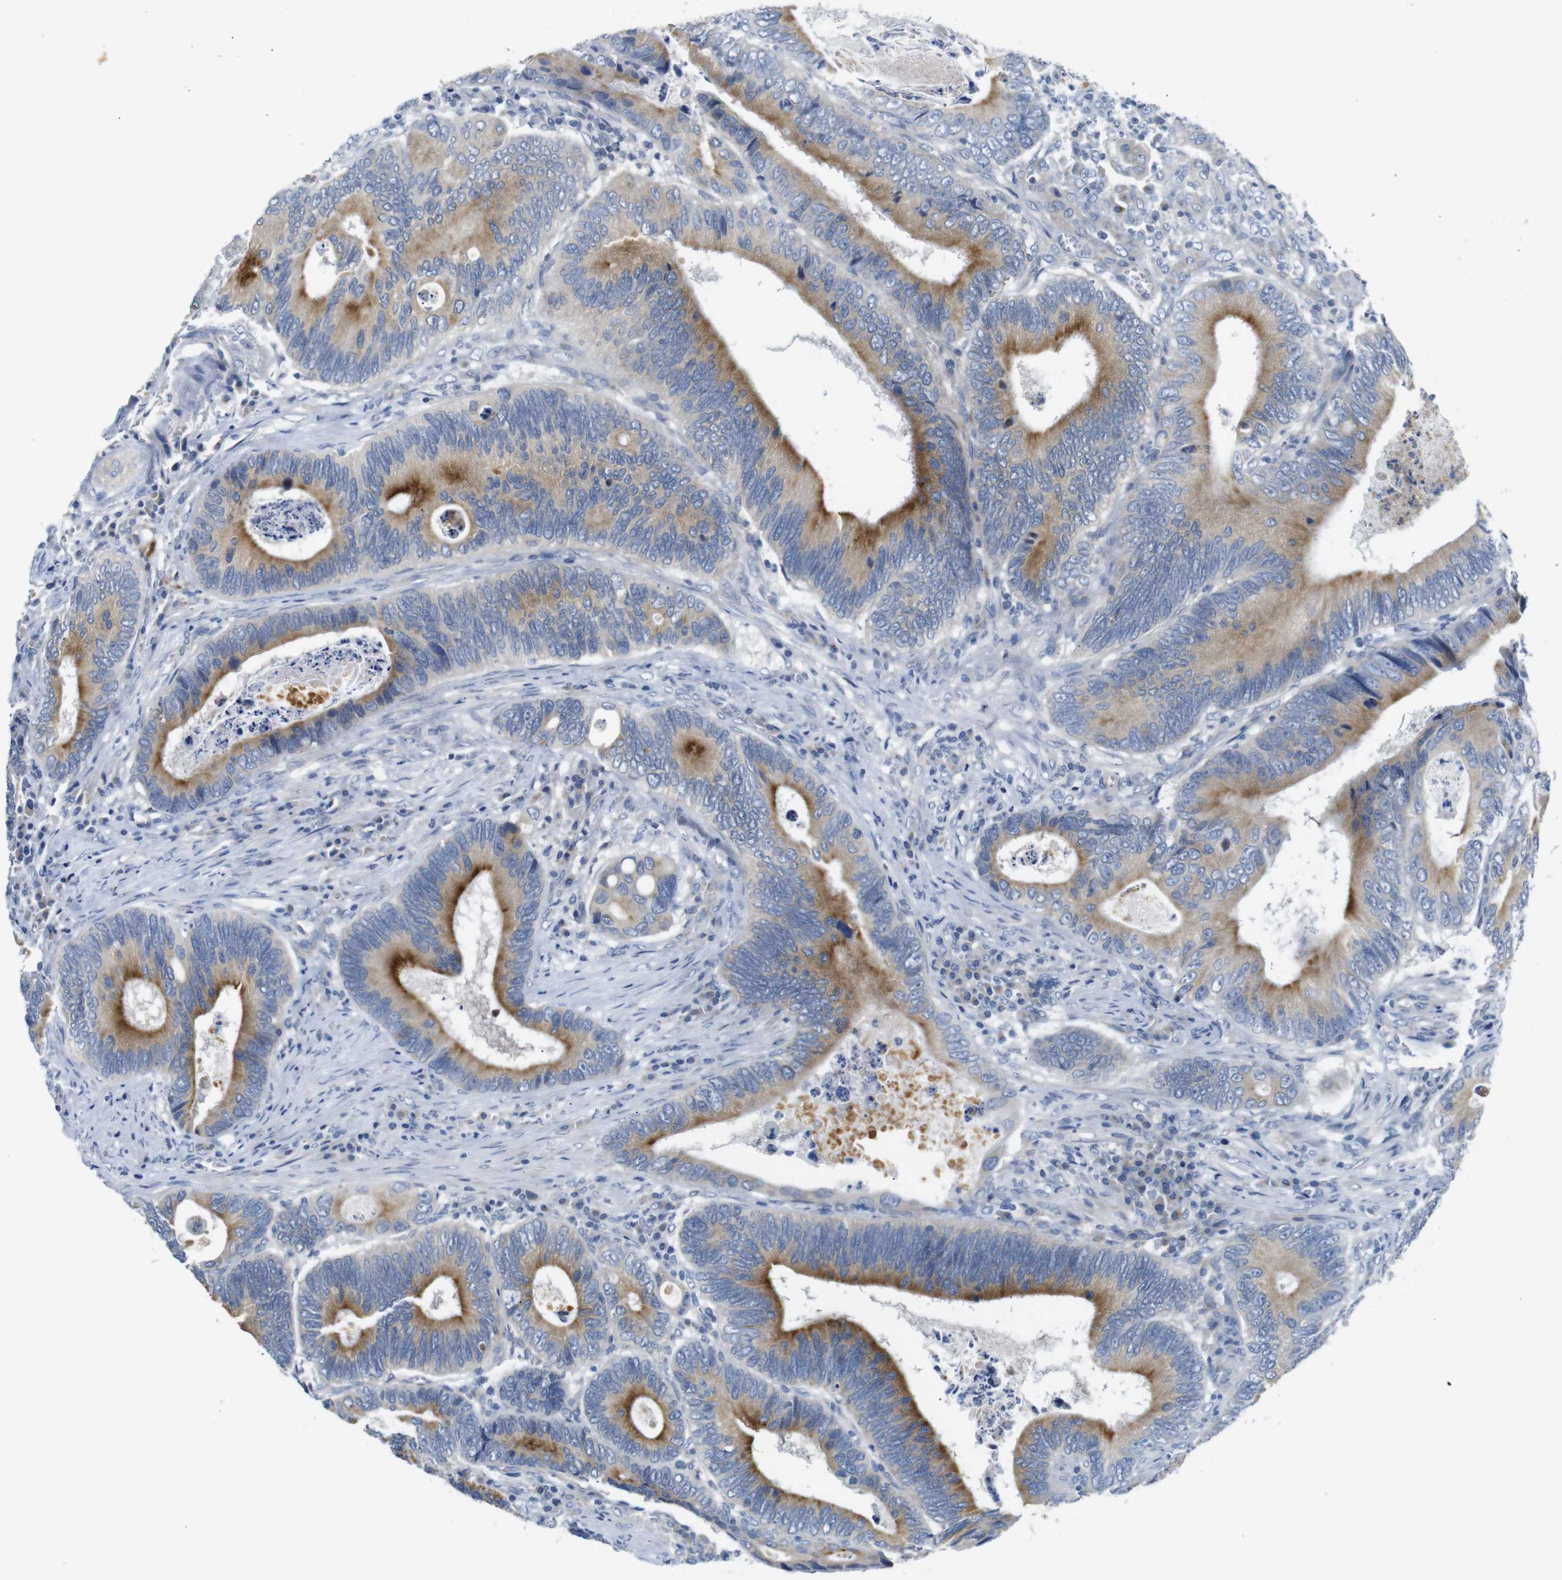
{"staining": {"intensity": "moderate", "quantity": ">75%", "location": "cytoplasmic/membranous"}, "tissue": "colorectal cancer", "cell_type": "Tumor cells", "image_type": "cancer", "snomed": [{"axis": "morphology", "description": "Inflammation, NOS"}, {"axis": "morphology", "description": "Adenocarcinoma, NOS"}, {"axis": "topography", "description": "Colon"}], "caption": "Colorectal cancer stained with a brown dye demonstrates moderate cytoplasmic/membranous positive positivity in about >75% of tumor cells.", "gene": "DCP1A", "patient": {"sex": "male", "age": 72}}